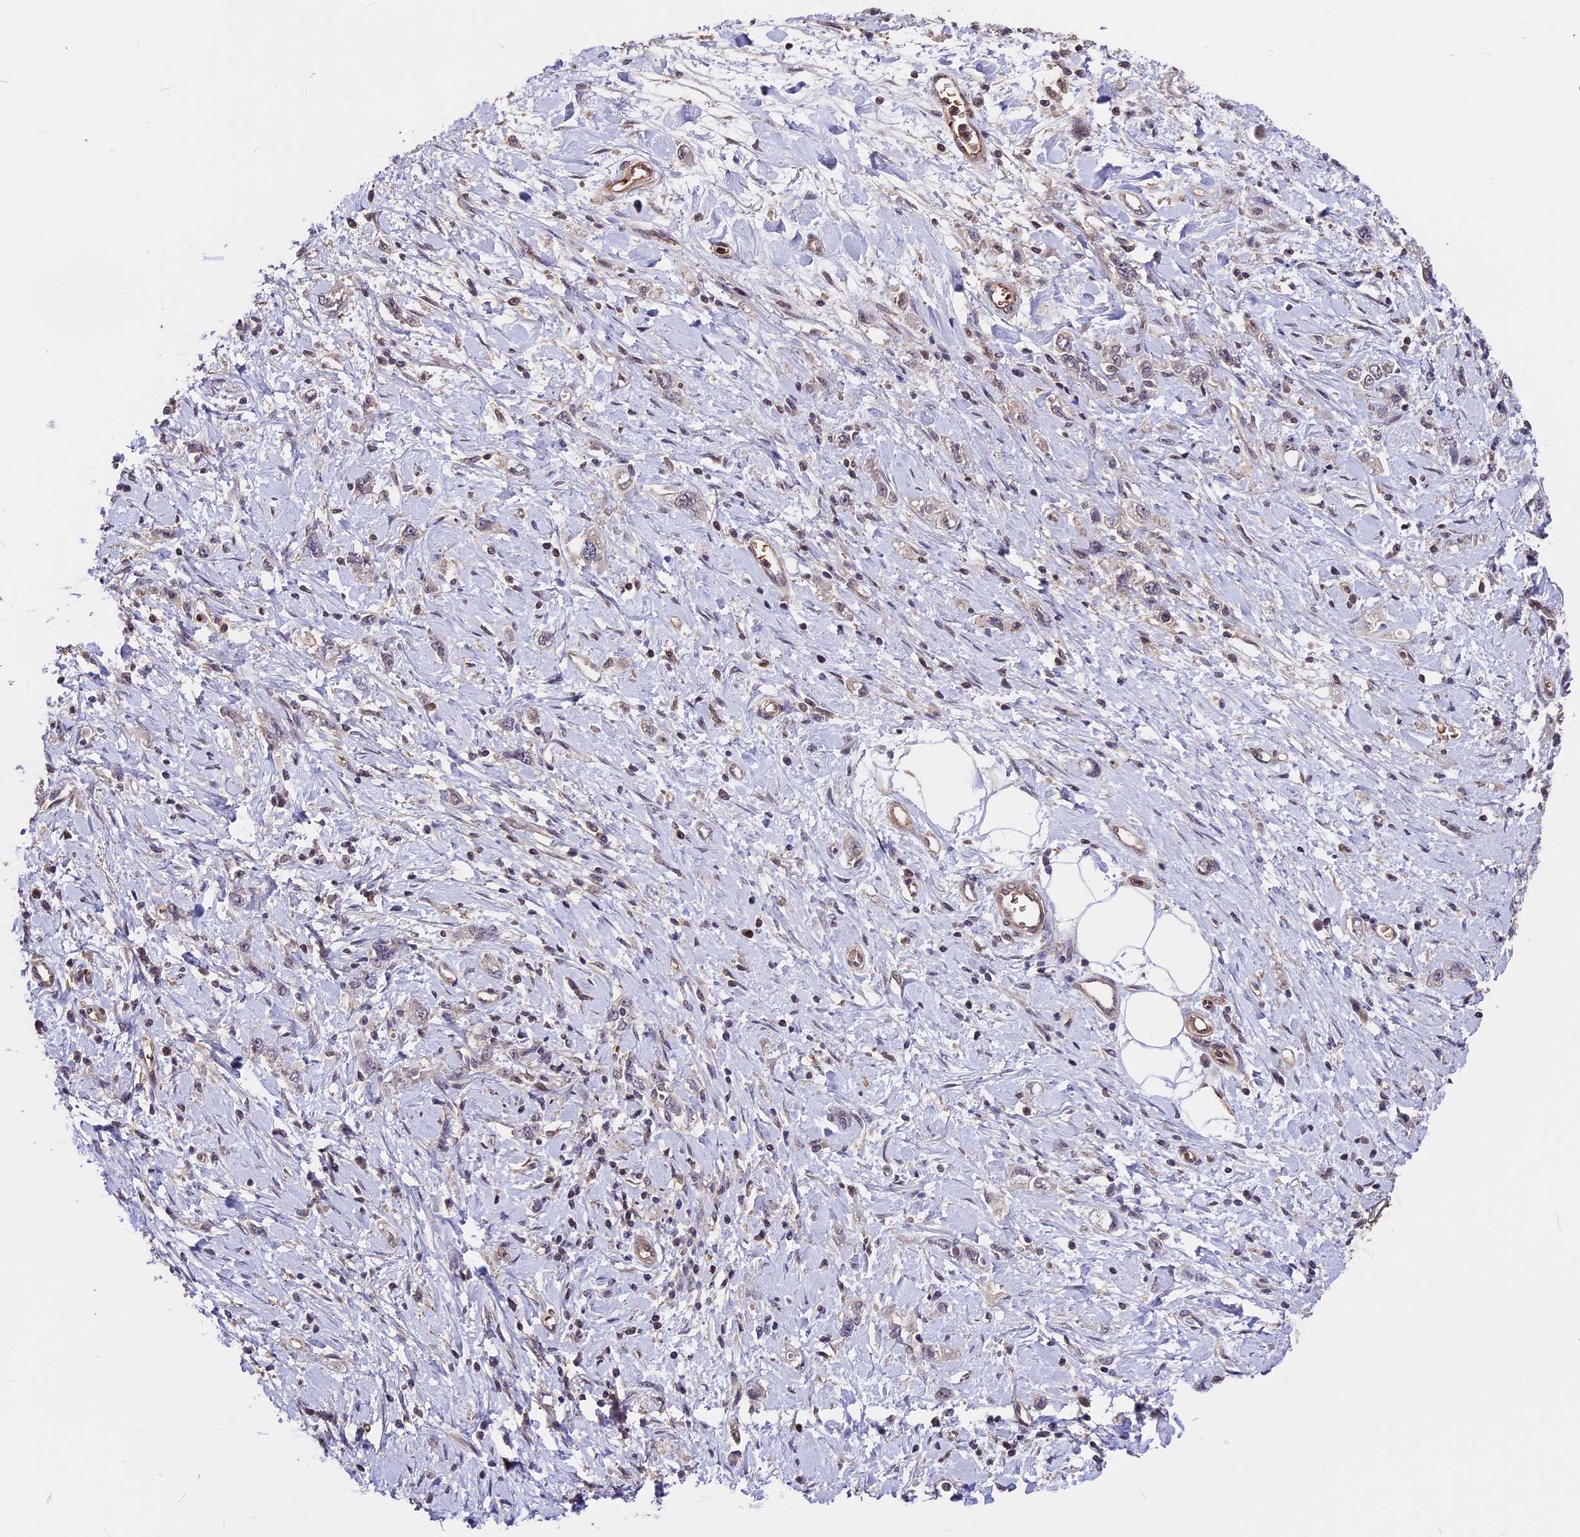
{"staining": {"intensity": "negative", "quantity": "none", "location": "none"}, "tissue": "stomach cancer", "cell_type": "Tumor cells", "image_type": "cancer", "snomed": [{"axis": "morphology", "description": "Adenocarcinoma, NOS"}, {"axis": "topography", "description": "Stomach"}], "caption": "Tumor cells show no significant staining in stomach adenocarcinoma.", "gene": "ZC3H10", "patient": {"sex": "female", "age": 76}}